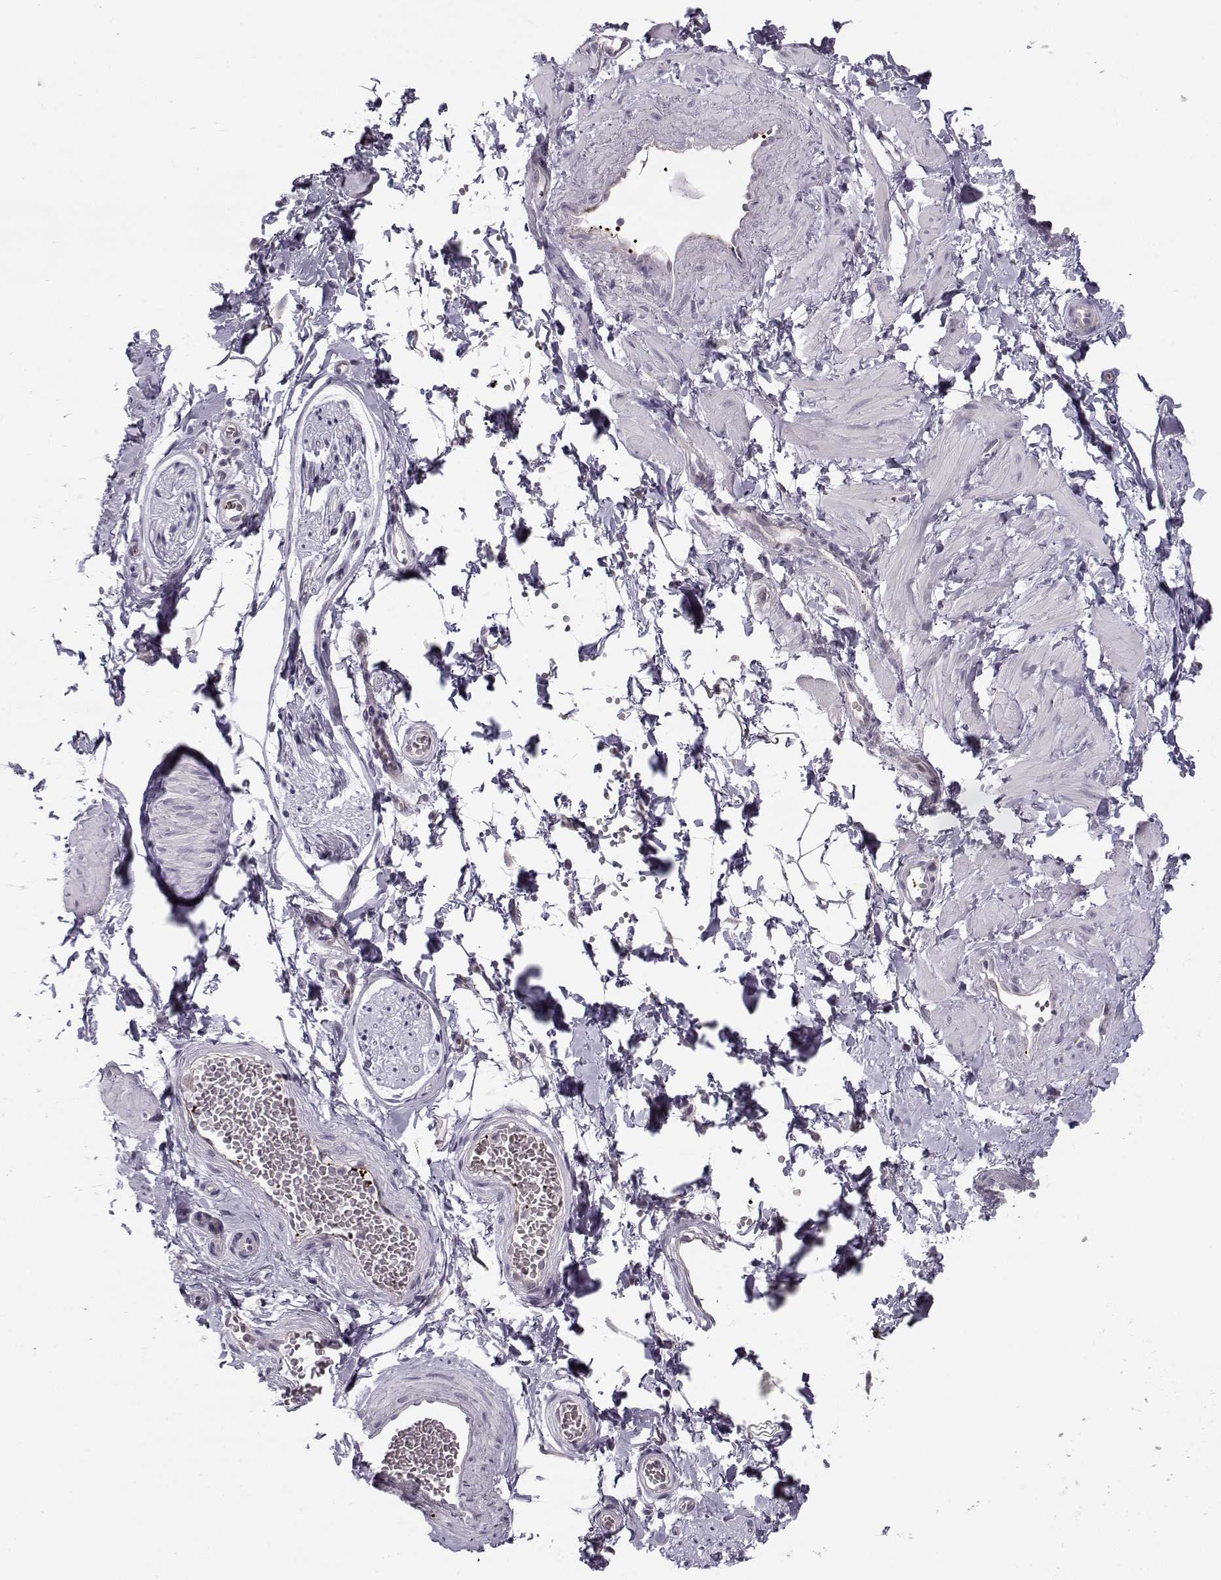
{"staining": {"intensity": "negative", "quantity": "none", "location": "none"}, "tissue": "adipose tissue", "cell_type": "Adipocytes", "image_type": "normal", "snomed": [{"axis": "morphology", "description": "Normal tissue, NOS"}, {"axis": "topography", "description": "Smooth muscle"}, {"axis": "topography", "description": "Peripheral nerve tissue"}], "caption": "DAB (3,3'-diaminobenzidine) immunohistochemical staining of unremarkable adipose tissue exhibits no significant expression in adipocytes. (DAB IHC, high magnification).", "gene": "KLF17", "patient": {"sex": "male", "age": 22}}